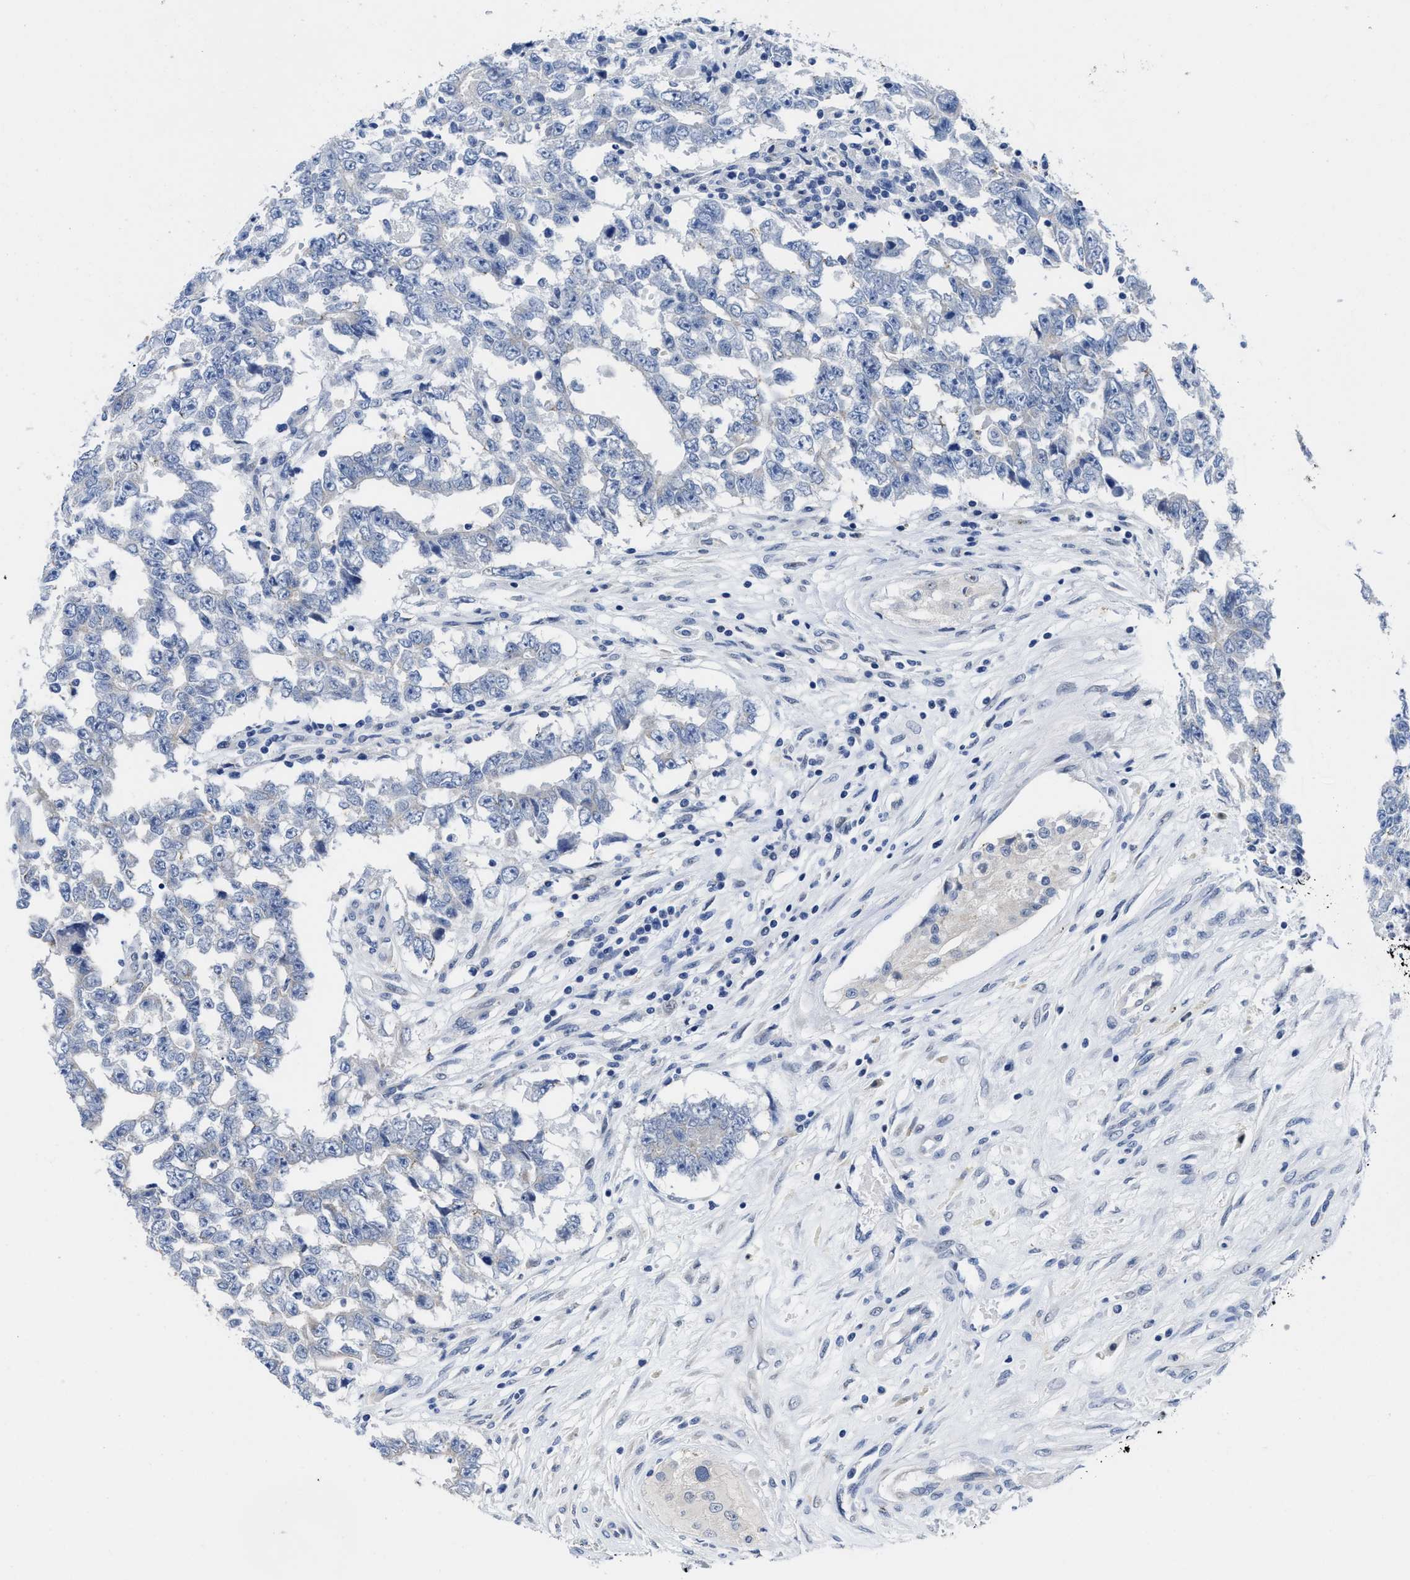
{"staining": {"intensity": "negative", "quantity": "none", "location": "none"}, "tissue": "testis cancer", "cell_type": "Tumor cells", "image_type": "cancer", "snomed": [{"axis": "morphology", "description": "Carcinoma, Embryonal, NOS"}, {"axis": "topography", "description": "Testis"}], "caption": "High power microscopy photomicrograph of an immunohistochemistry histopathology image of testis embryonal carcinoma, revealing no significant expression in tumor cells. (IHC, brightfield microscopy, high magnification).", "gene": "HOOK1", "patient": {"sex": "male", "age": 25}}